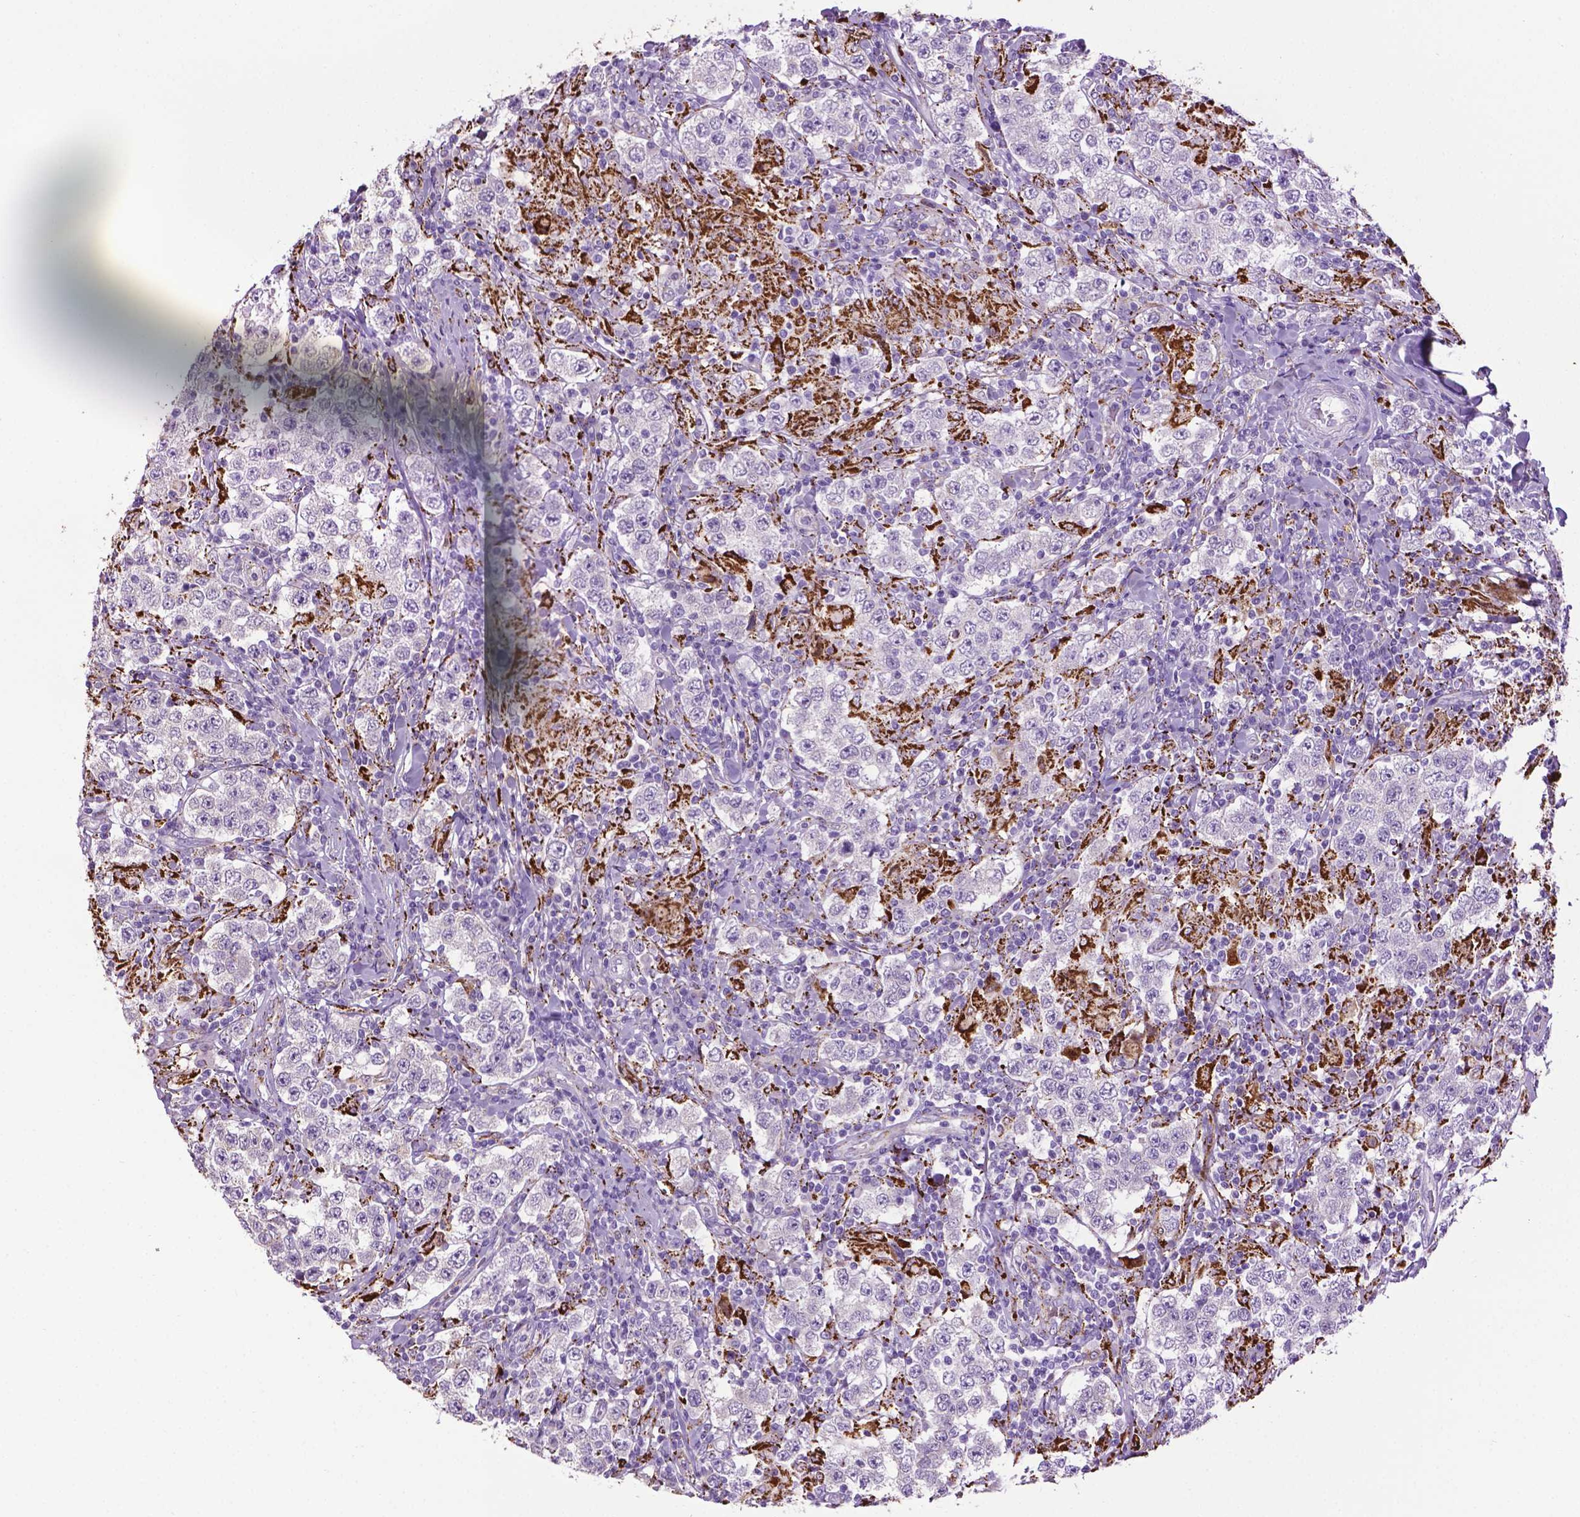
{"staining": {"intensity": "negative", "quantity": "none", "location": "none"}, "tissue": "testis cancer", "cell_type": "Tumor cells", "image_type": "cancer", "snomed": [{"axis": "morphology", "description": "Seminoma, NOS"}, {"axis": "morphology", "description": "Carcinoma, Embryonal, NOS"}, {"axis": "topography", "description": "Testis"}], "caption": "Photomicrograph shows no significant protein positivity in tumor cells of embryonal carcinoma (testis).", "gene": "TMEM132E", "patient": {"sex": "male", "age": 41}}